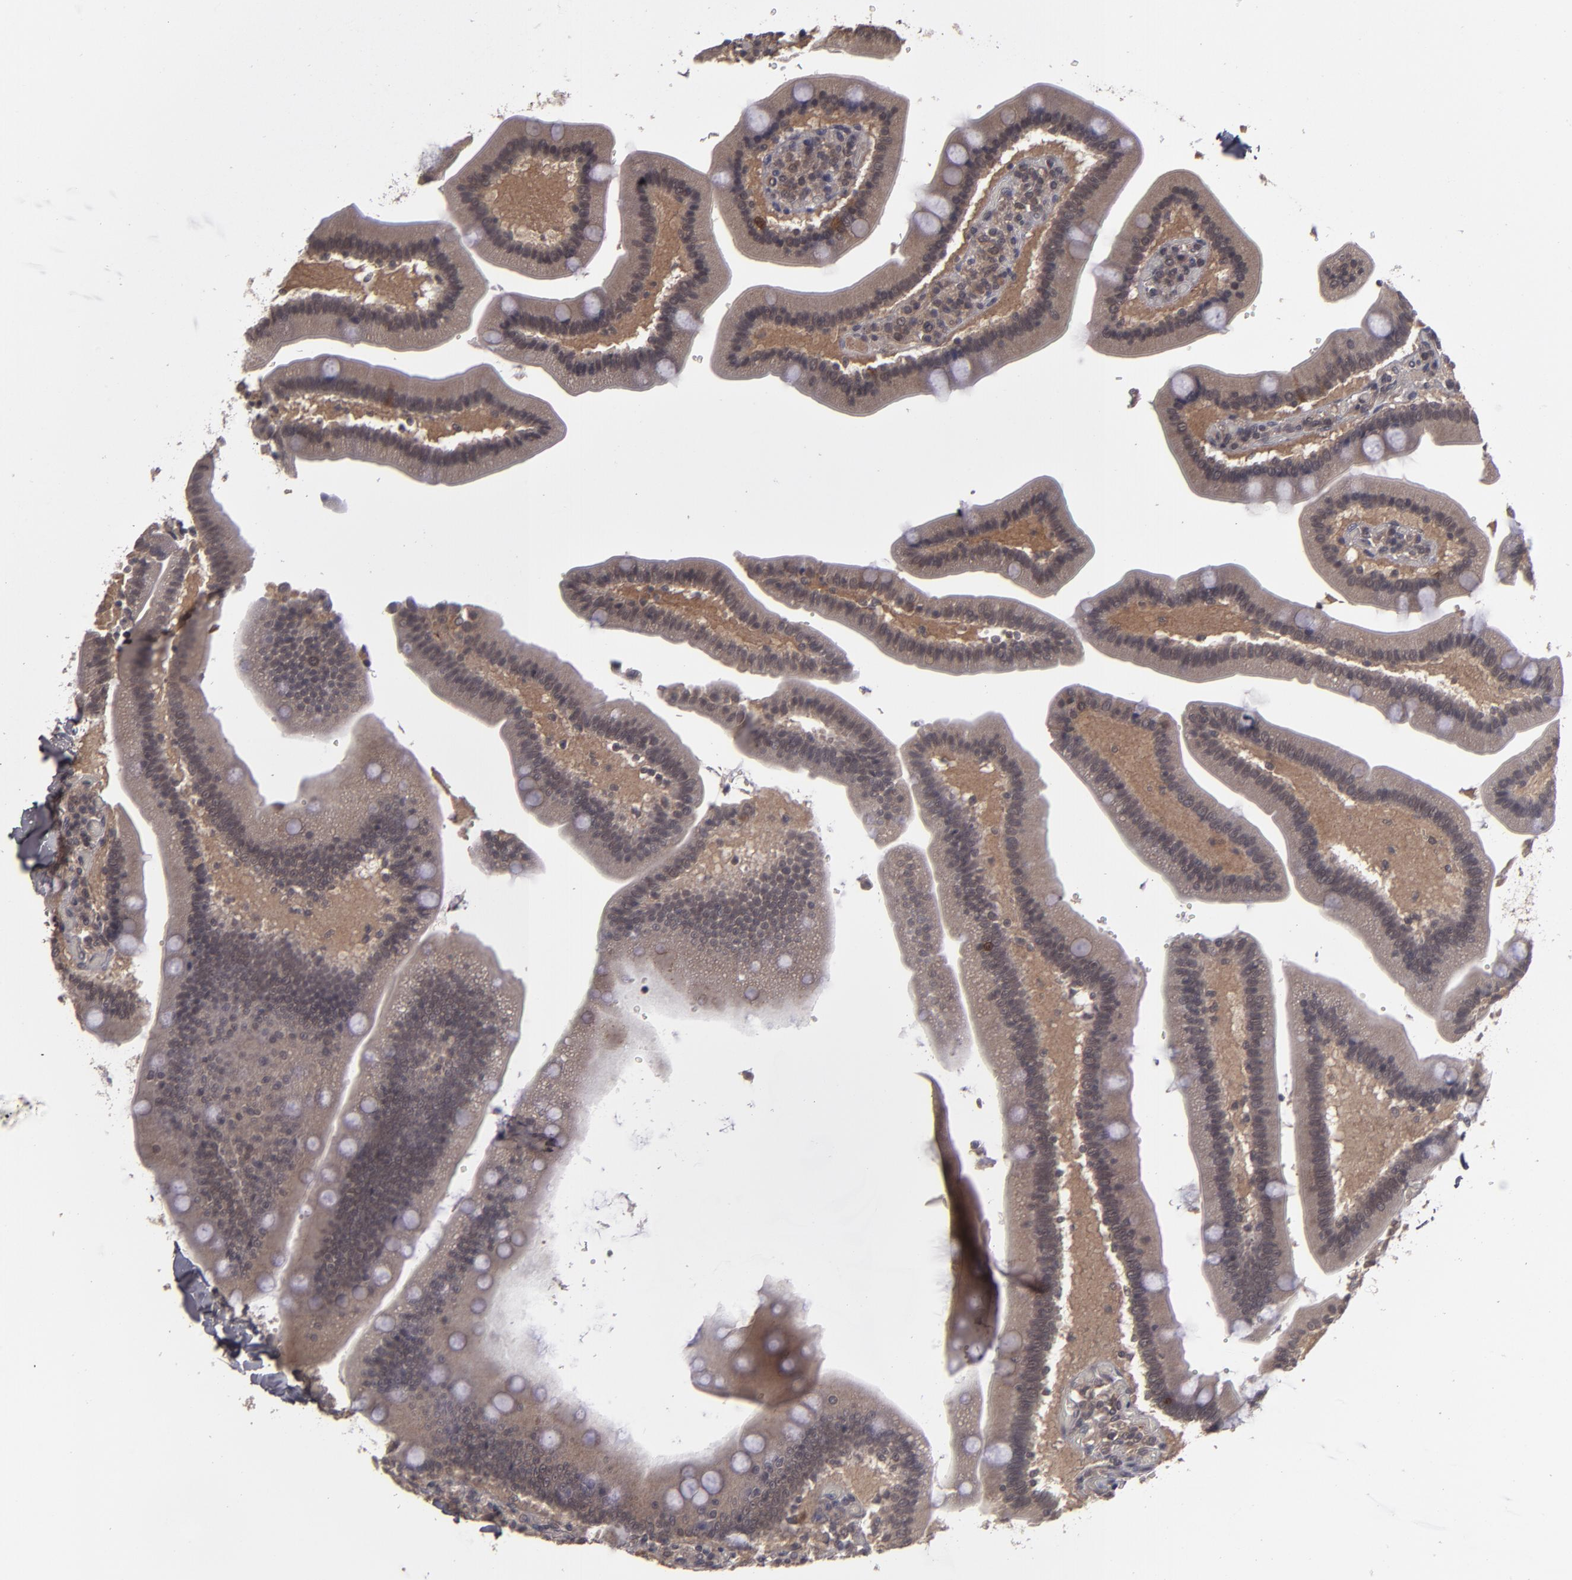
{"staining": {"intensity": "moderate", "quantity": ">75%", "location": "cytoplasmic/membranous"}, "tissue": "duodenum", "cell_type": "Glandular cells", "image_type": "normal", "snomed": [{"axis": "morphology", "description": "Normal tissue, NOS"}, {"axis": "topography", "description": "Duodenum"}], "caption": "Moderate cytoplasmic/membranous positivity for a protein is appreciated in about >75% of glandular cells of benign duodenum using immunohistochemistry.", "gene": "TYMS", "patient": {"sex": "male", "age": 66}}